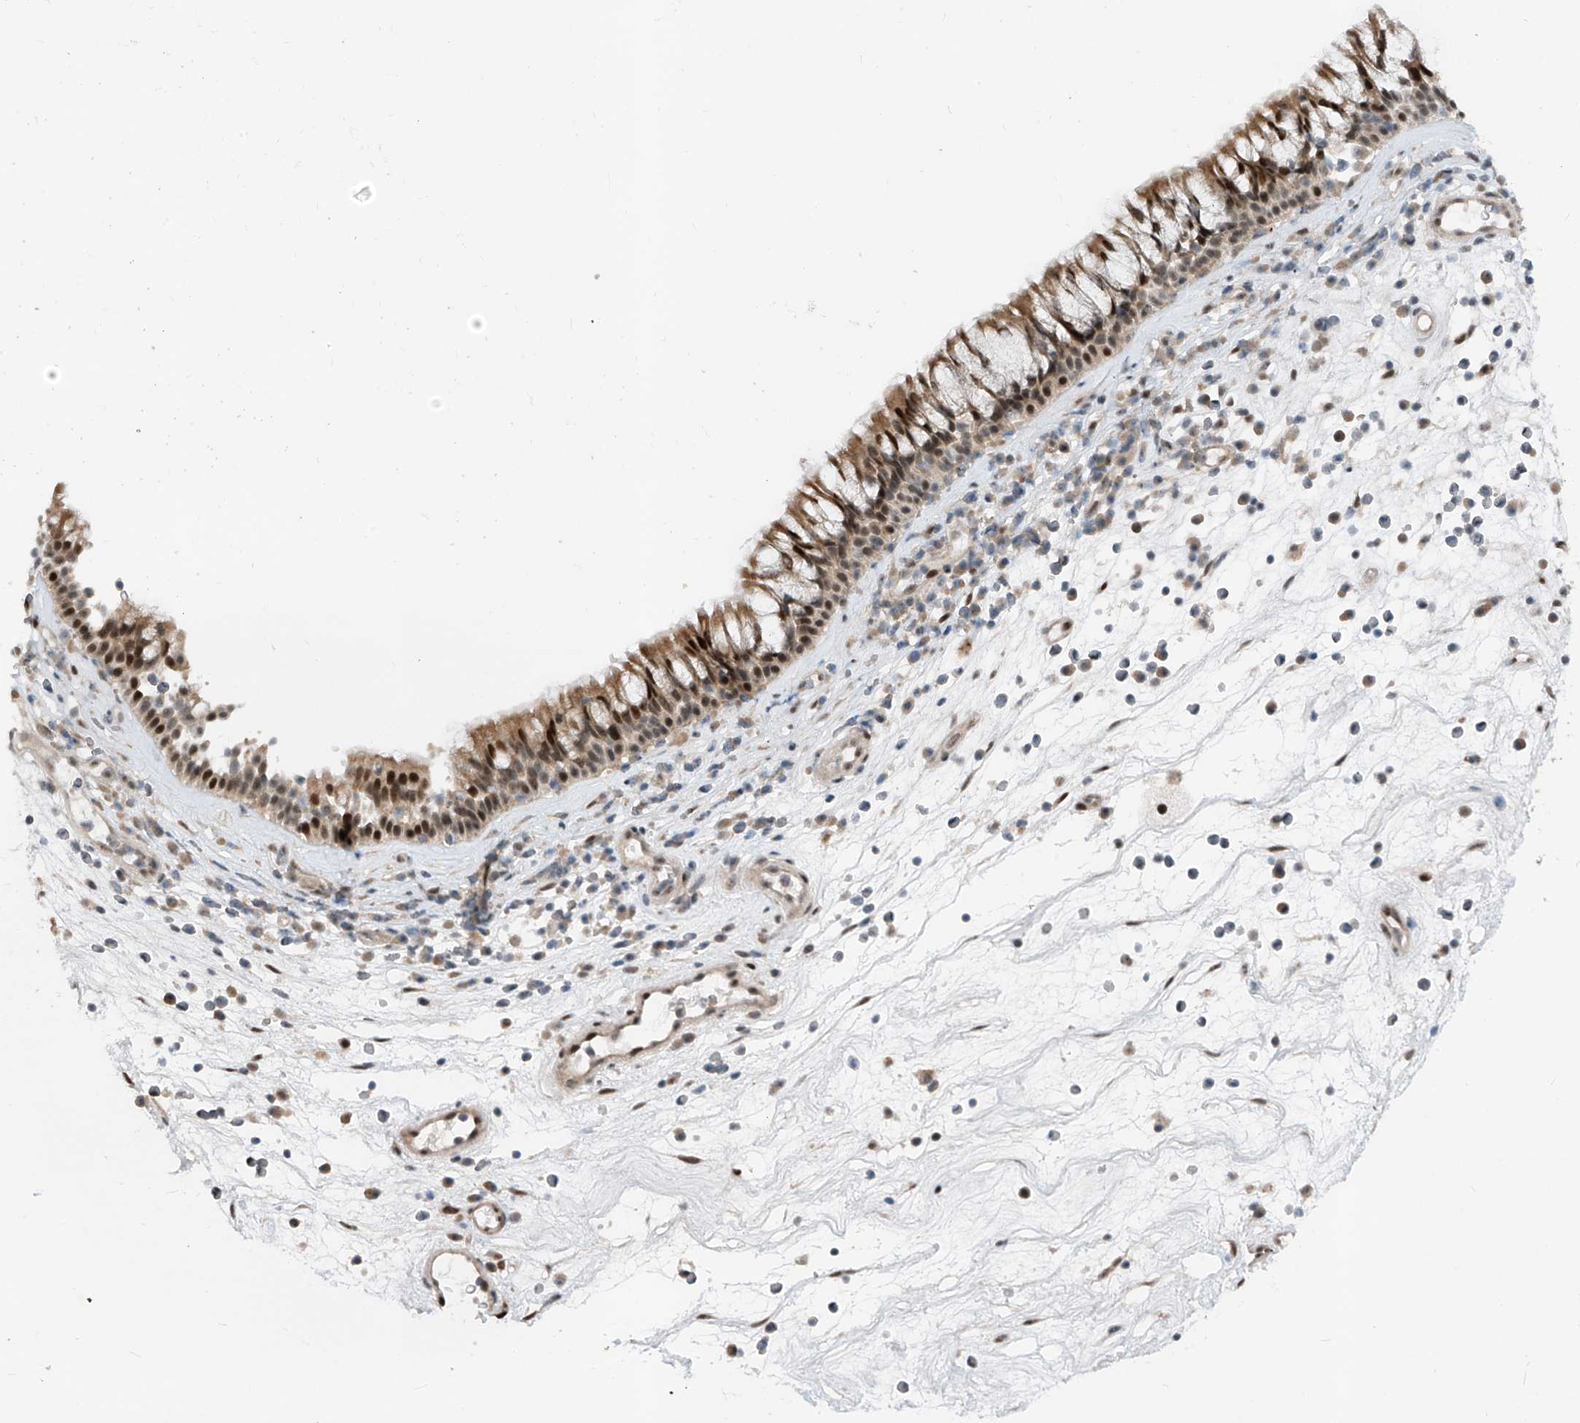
{"staining": {"intensity": "strong", "quantity": ">75%", "location": "cytoplasmic/membranous,nuclear"}, "tissue": "nasopharynx", "cell_type": "Respiratory epithelial cells", "image_type": "normal", "snomed": [{"axis": "morphology", "description": "Normal tissue, NOS"}, {"axis": "morphology", "description": "Inflammation, NOS"}, {"axis": "morphology", "description": "Malignant melanoma, Metastatic site"}, {"axis": "topography", "description": "Nasopharynx"}], "caption": "This is a micrograph of immunohistochemistry staining of normal nasopharynx, which shows strong positivity in the cytoplasmic/membranous,nuclear of respiratory epithelial cells.", "gene": "RBP7", "patient": {"sex": "male", "age": 70}}